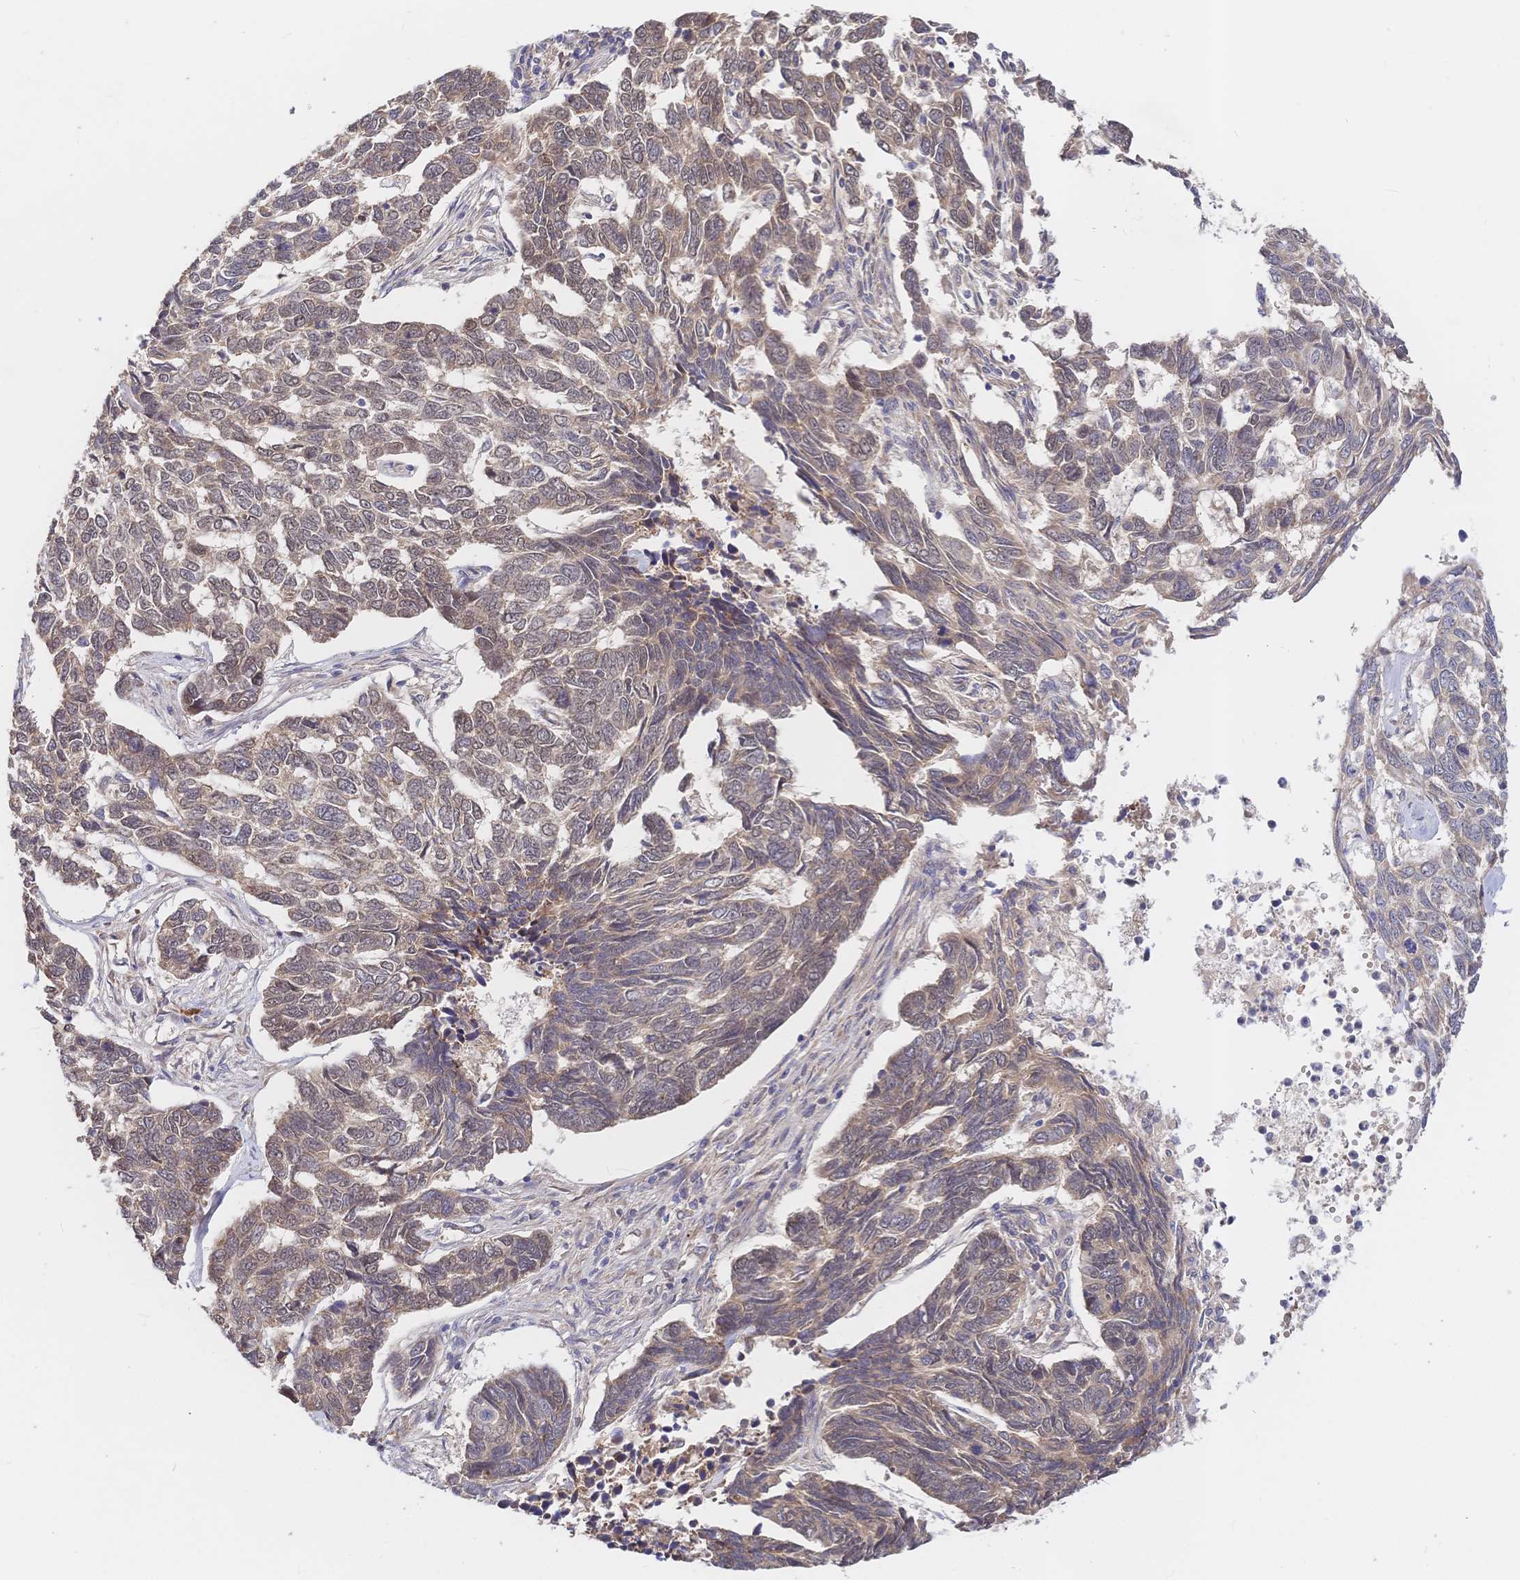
{"staining": {"intensity": "weak", "quantity": "25%-75%", "location": "cytoplasmic/membranous"}, "tissue": "skin cancer", "cell_type": "Tumor cells", "image_type": "cancer", "snomed": [{"axis": "morphology", "description": "Basal cell carcinoma"}, {"axis": "topography", "description": "Skin"}], "caption": "Brown immunohistochemical staining in human basal cell carcinoma (skin) demonstrates weak cytoplasmic/membranous expression in about 25%-75% of tumor cells.", "gene": "LMO4", "patient": {"sex": "female", "age": 65}}